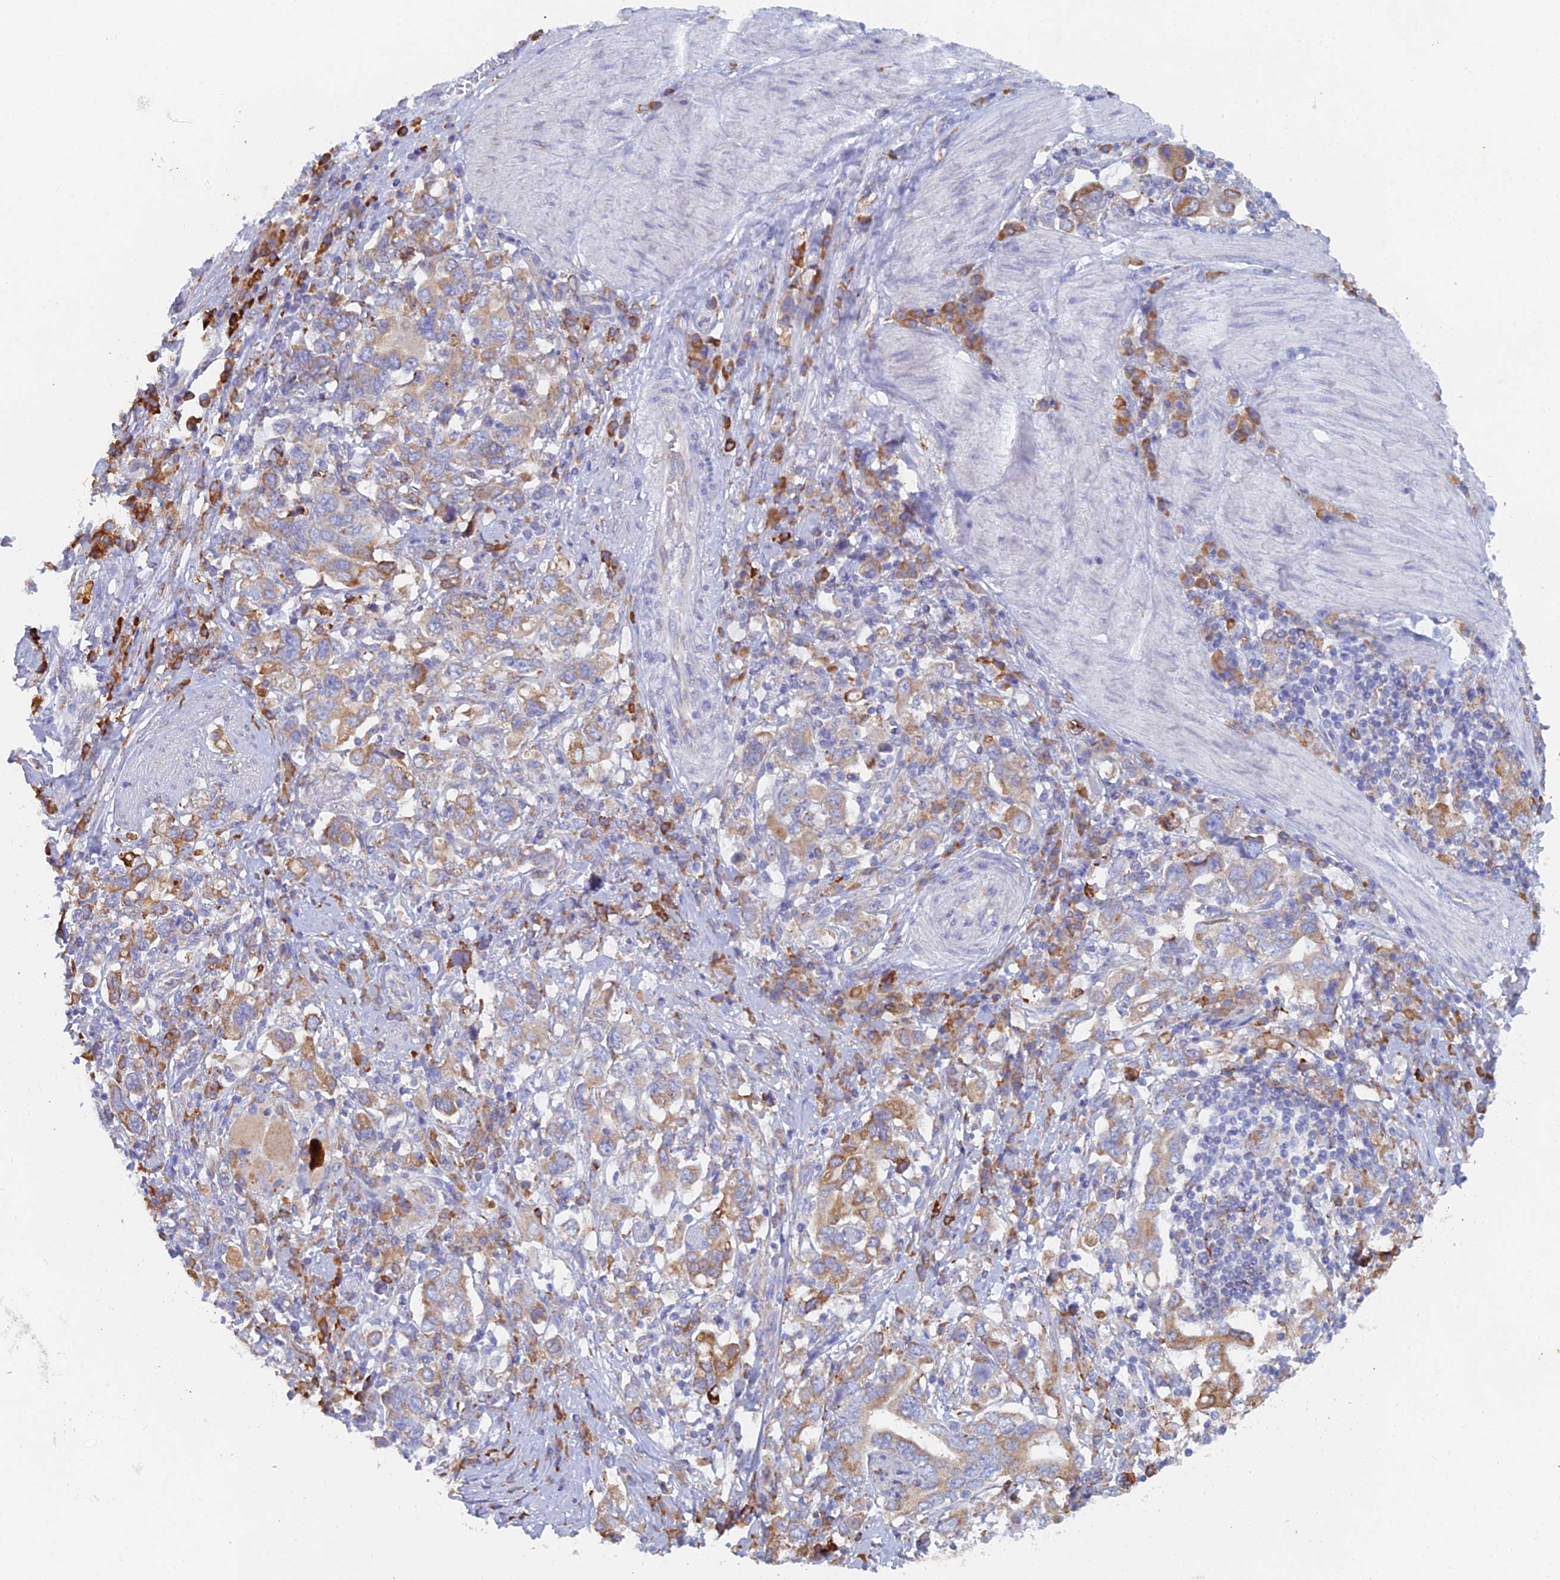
{"staining": {"intensity": "moderate", "quantity": "25%-75%", "location": "cytoplasmic/membranous"}, "tissue": "stomach cancer", "cell_type": "Tumor cells", "image_type": "cancer", "snomed": [{"axis": "morphology", "description": "Adenocarcinoma, NOS"}, {"axis": "topography", "description": "Stomach, upper"}, {"axis": "topography", "description": "Stomach"}], "caption": "Immunohistochemistry image of neoplastic tissue: stomach adenocarcinoma stained using immunohistochemistry displays medium levels of moderate protein expression localized specifically in the cytoplasmic/membranous of tumor cells, appearing as a cytoplasmic/membranous brown color.", "gene": "WDR35", "patient": {"sex": "male", "age": 62}}